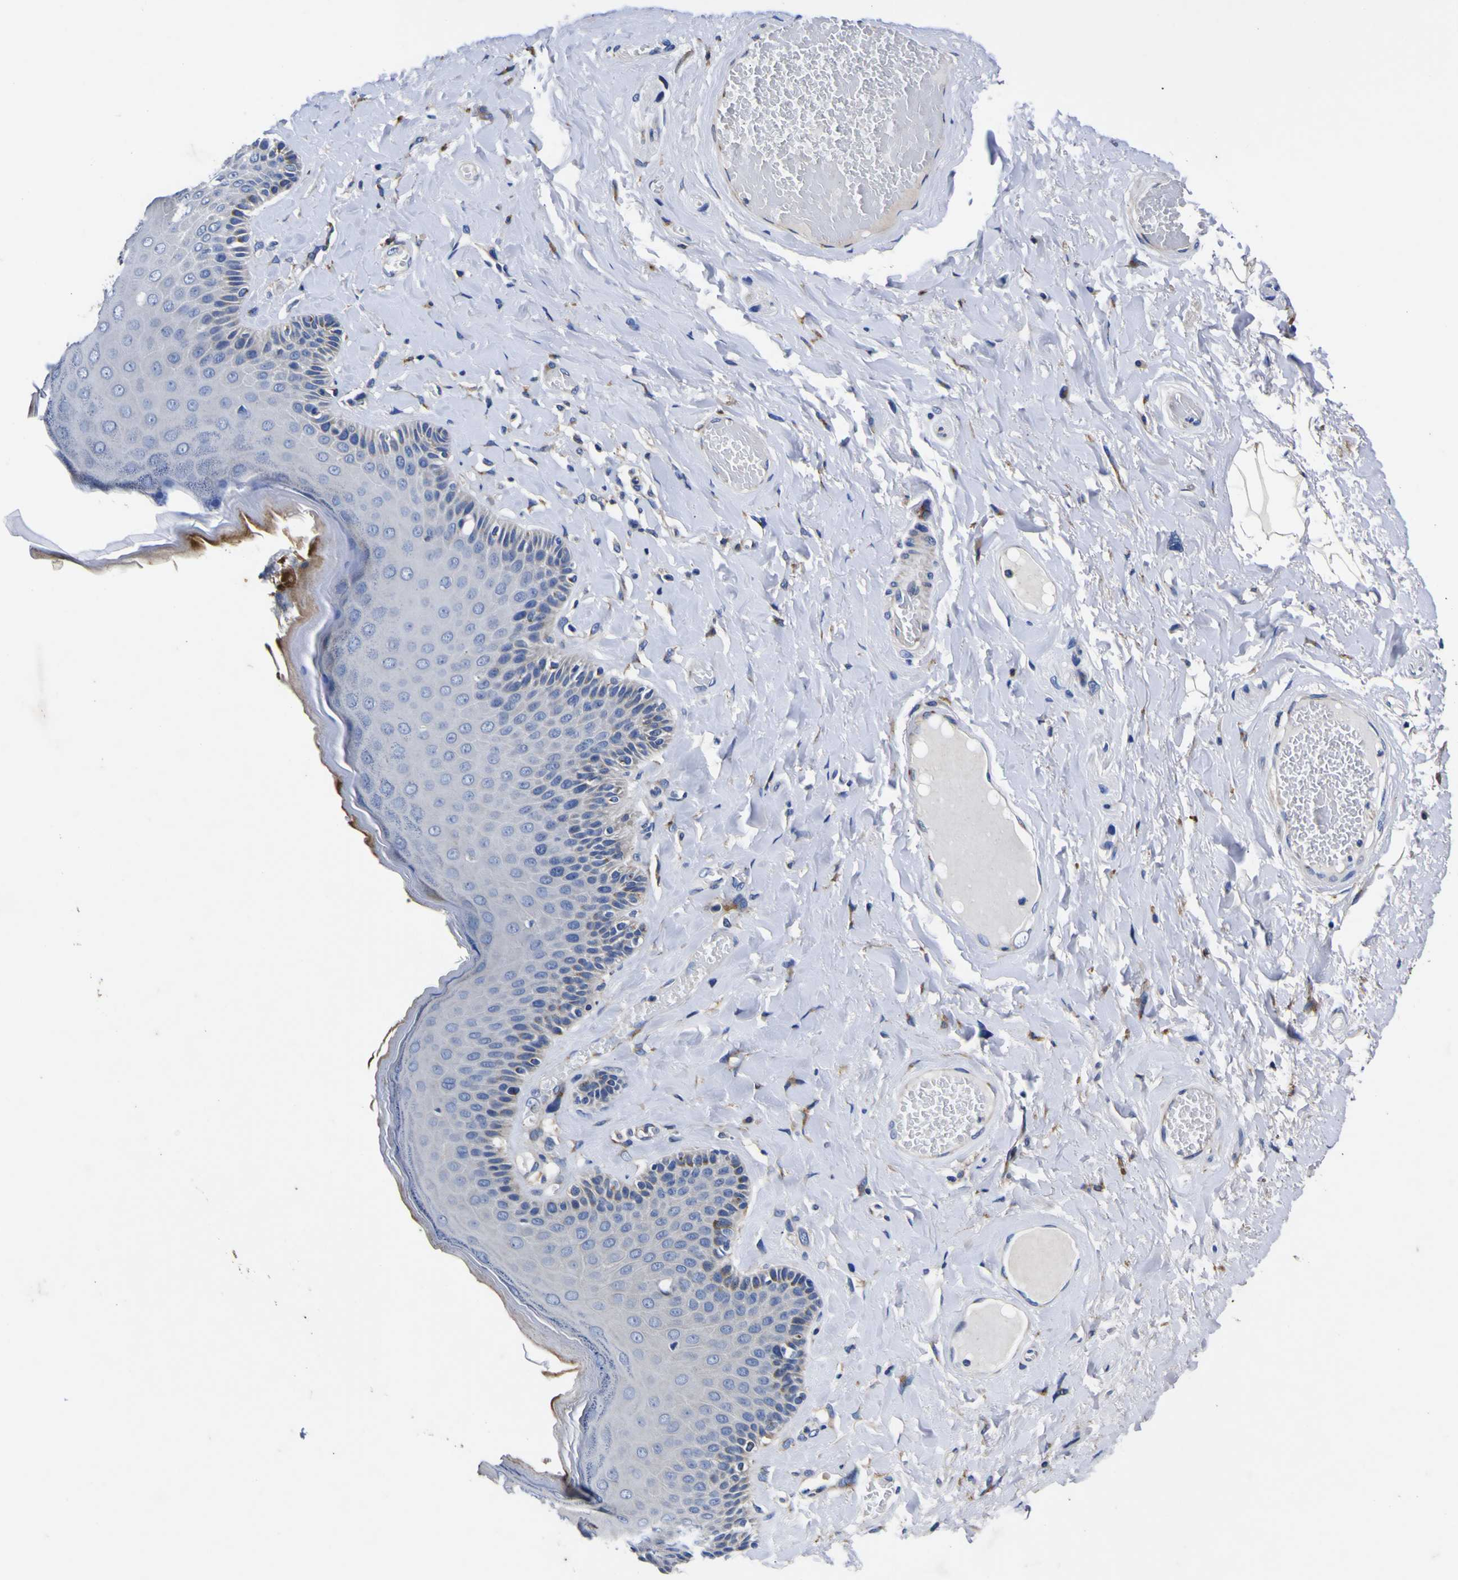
{"staining": {"intensity": "negative", "quantity": "none", "location": "none"}, "tissue": "skin", "cell_type": "Epidermal cells", "image_type": "normal", "snomed": [{"axis": "morphology", "description": "Normal tissue, NOS"}, {"axis": "topography", "description": "Cartilage tissue"}], "caption": "Photomicrograph shows no significant protein positivity in epidermal cells of benign skin.", "gene": "COA1", "patient": {"sex": "male", "age": 70}}